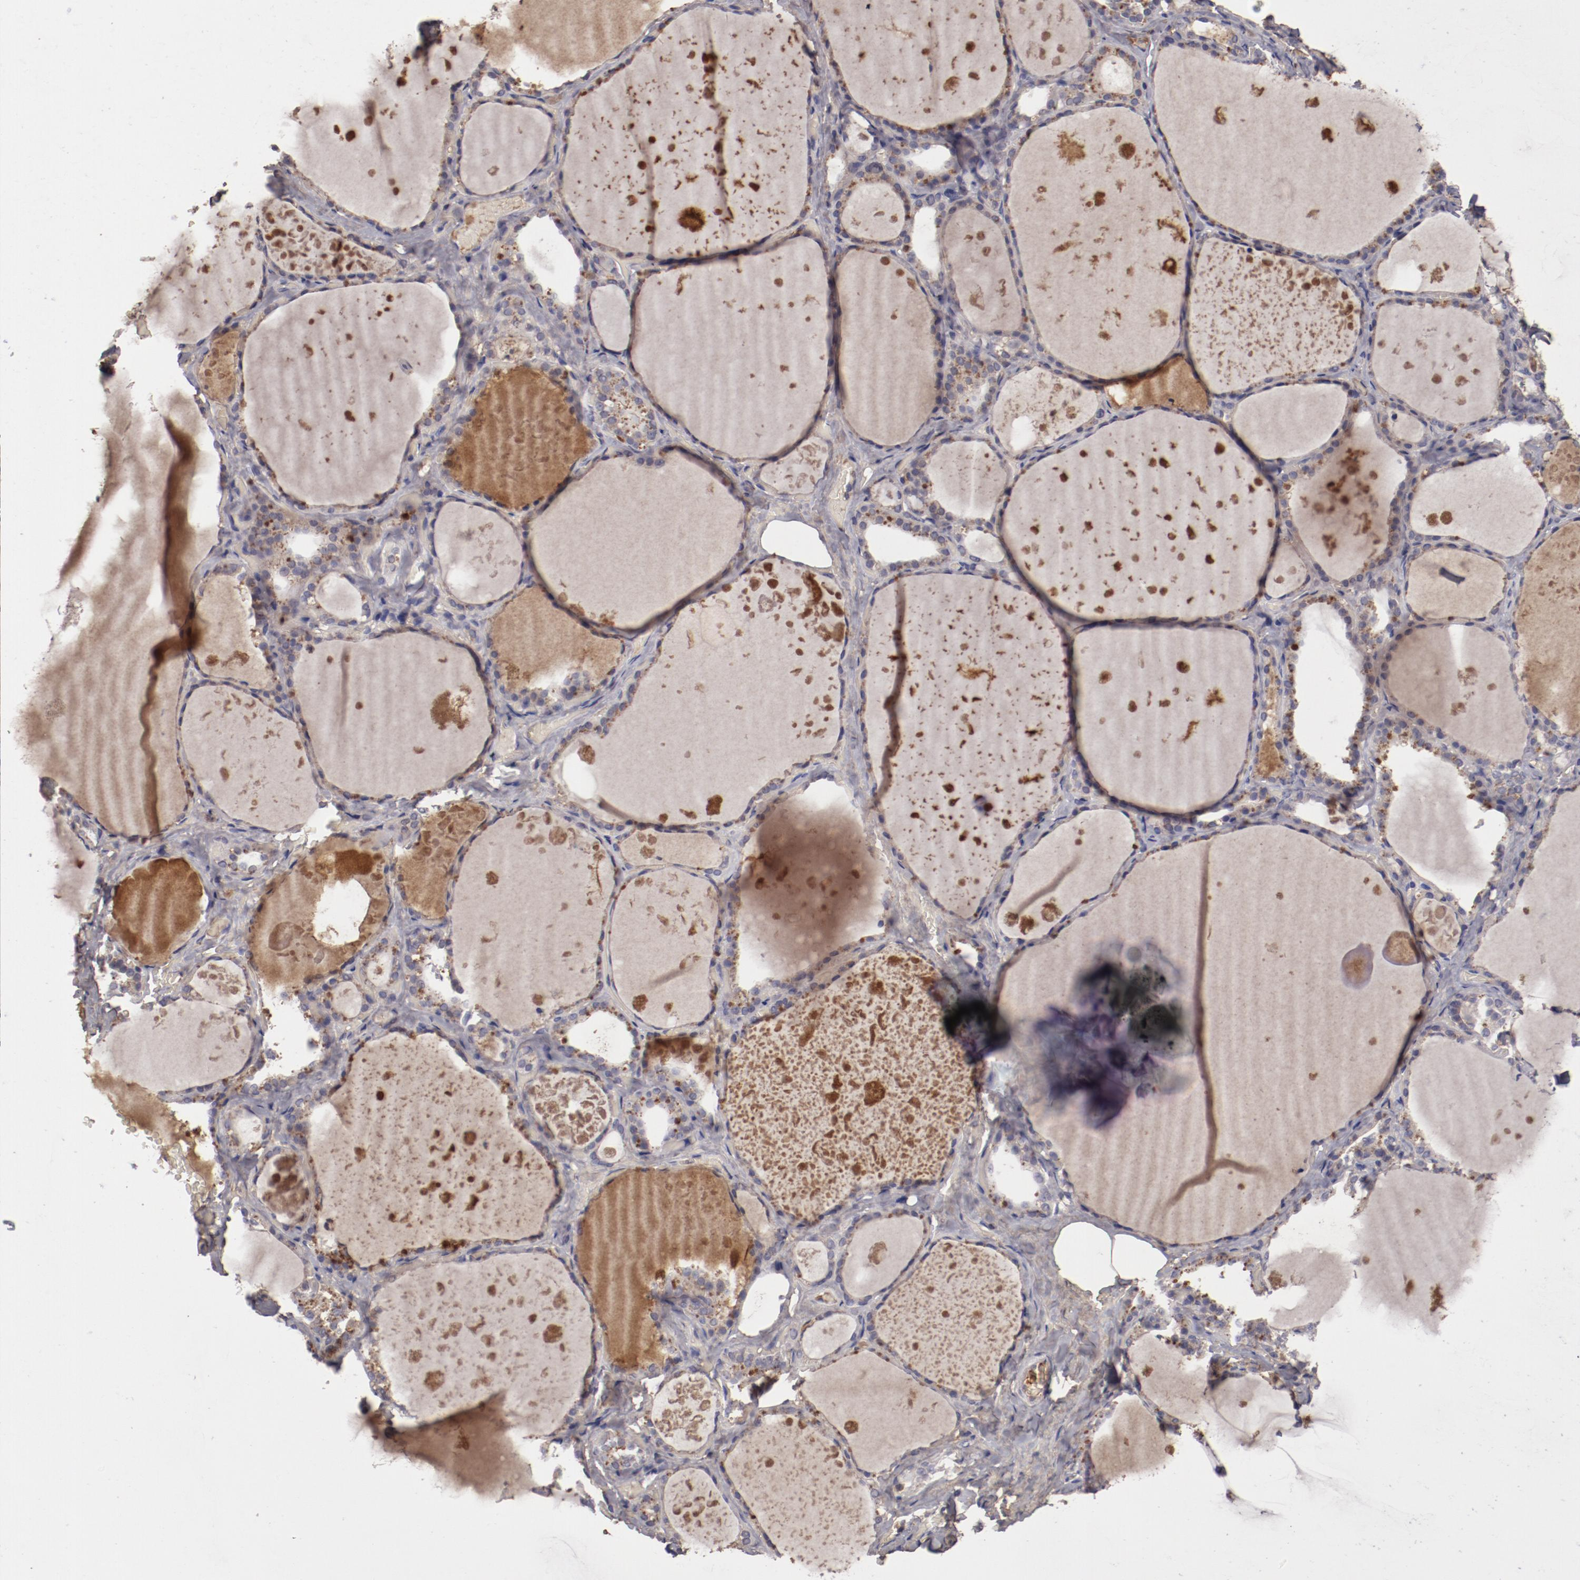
{"staining": {"intensity": "moderate", "quantity": "25%-75%", "location": "cytoplasmic/membranous"}, "tissue": "thyroid gland", "cell_type": "Glandular cells", "image_type": "normal", "snomed": [{"axis": "morphology", "description": "Normal tissue, NOS"}, {"axis": "topography", "description": "Thyroid gland"}], "caption": "A brown stain highlights moderate cytoplasmic/membranous staining of a protein in glandular cells of unremarkable human thyroid gland.", "gene": "CP", "patient": {"sex": "male", "age": 61}}